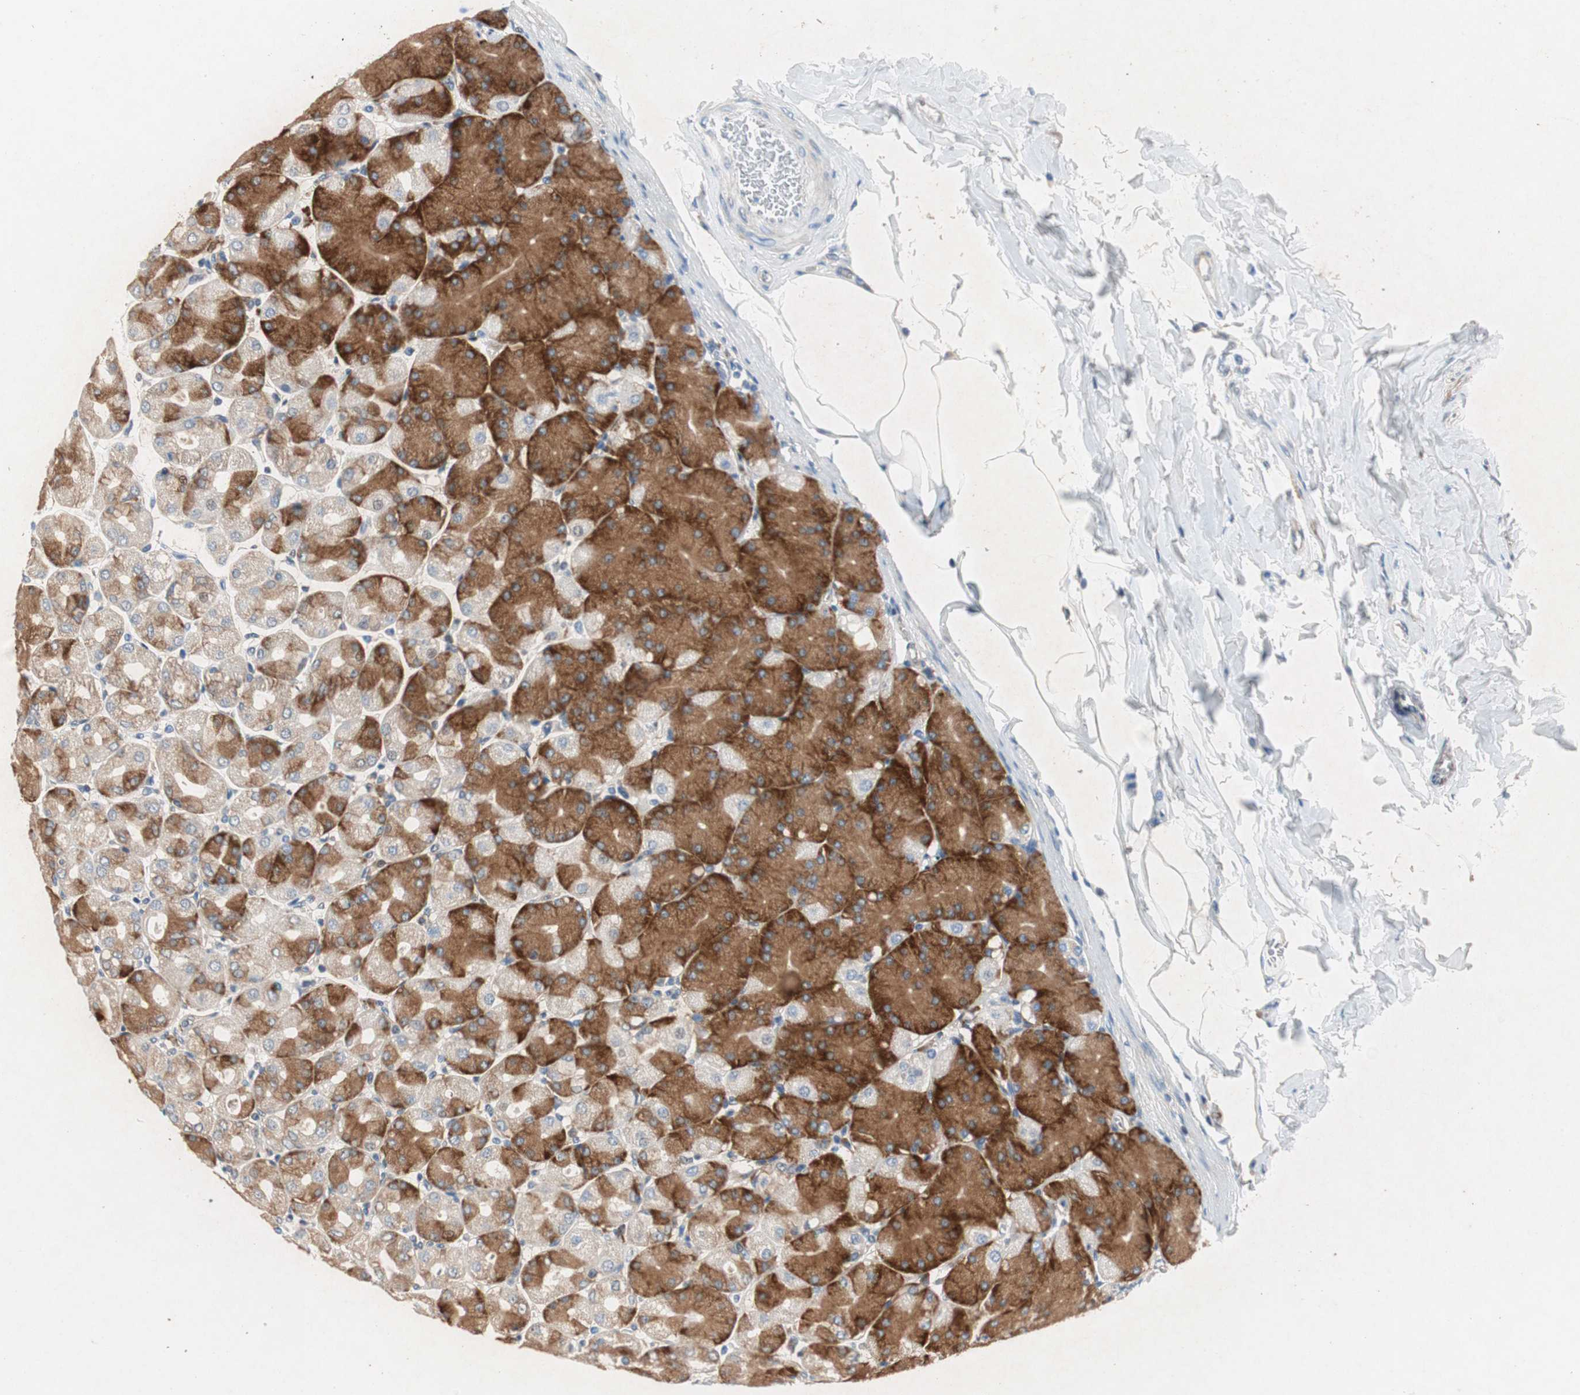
{"staining": {"intensity": "strong", "quantity": "25%-75%", "location": "cytoplasmic/membranous,nuclear"}, "tissue": "stomach", "cell_type": "Glandular cells", "image_type": "normal", "snomed": [{"axis": "morphology", "description": "Normal tissue, NOS"}, {"axis": "topography", "description": "Stomach, upper"}], "caption": "This micrograph reveals immunohistochemistry (IHC) staining of unremarkable stomach, with high strong cytoplasmic/membranous,nuclear staining in approximately 25%-75% of glandular cells.", "gene": "RPL35", "patient": {"sex": "female", "age": 56}}